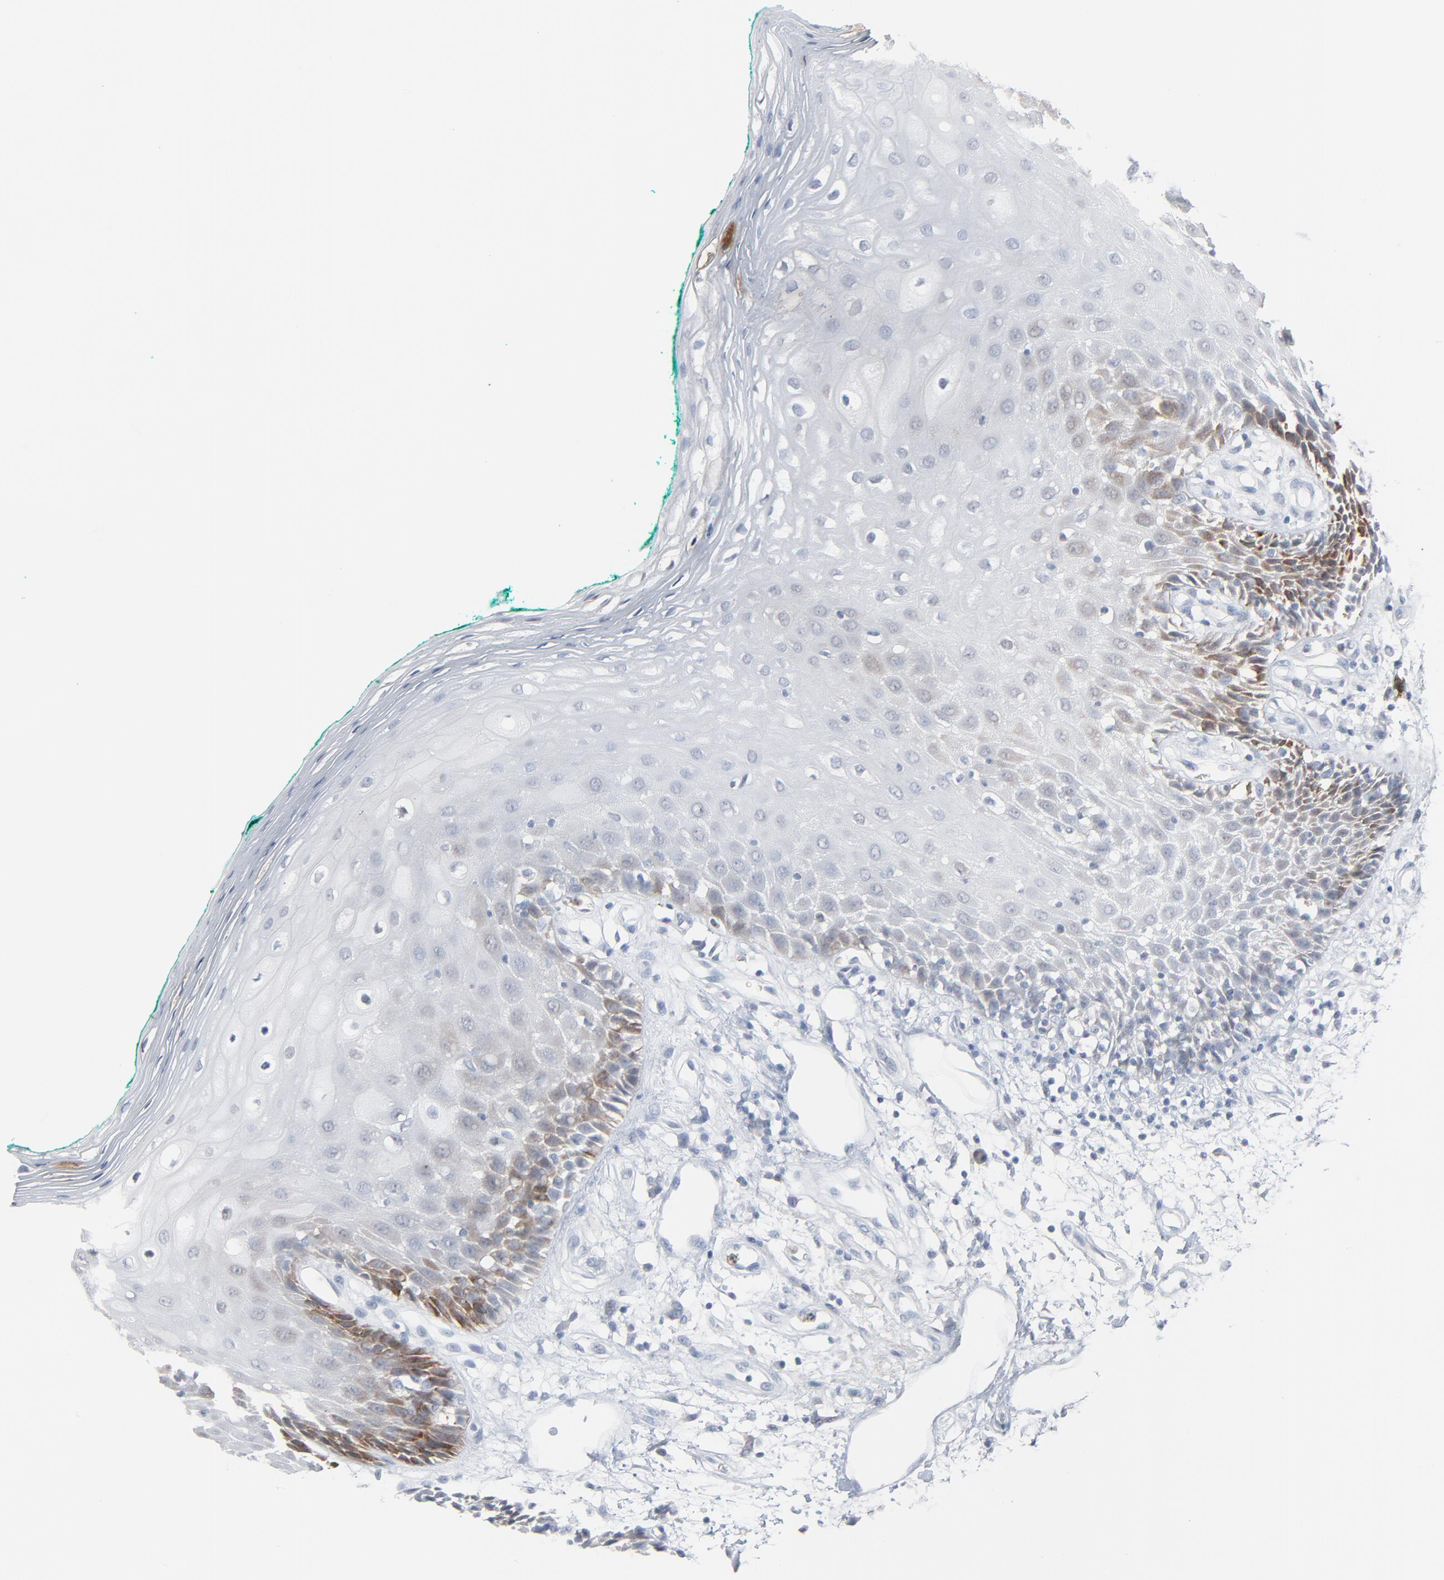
{"staining": {"intensity": "strong", "quantity": "<25%", "location": "cytoplasmic/membranous"}, "tissue": "oral mucosa", "cell_type": "Squamous epithelial cells", "image_type": "normal", "snomed": [{"axis": "morphology", "description": "Normal tissue, NOS"}, {"axis": "morphology", "description": "Squamous cell carcinoma, NOS"}, {"axis": "topography", "description": "Skeletal muscle"}, {"axis": "topography", "description": "Oral tissue"}, {"axis": "topography", "description": "Head-Neck"}], "caption": "A brown stain highlights strong cytoplasmic/membranous expression of a protein in squamous epithelial cells of benign oral mucosa.", "gene": "PHGDH", "patient": {"sex": "female", "age": 84}}